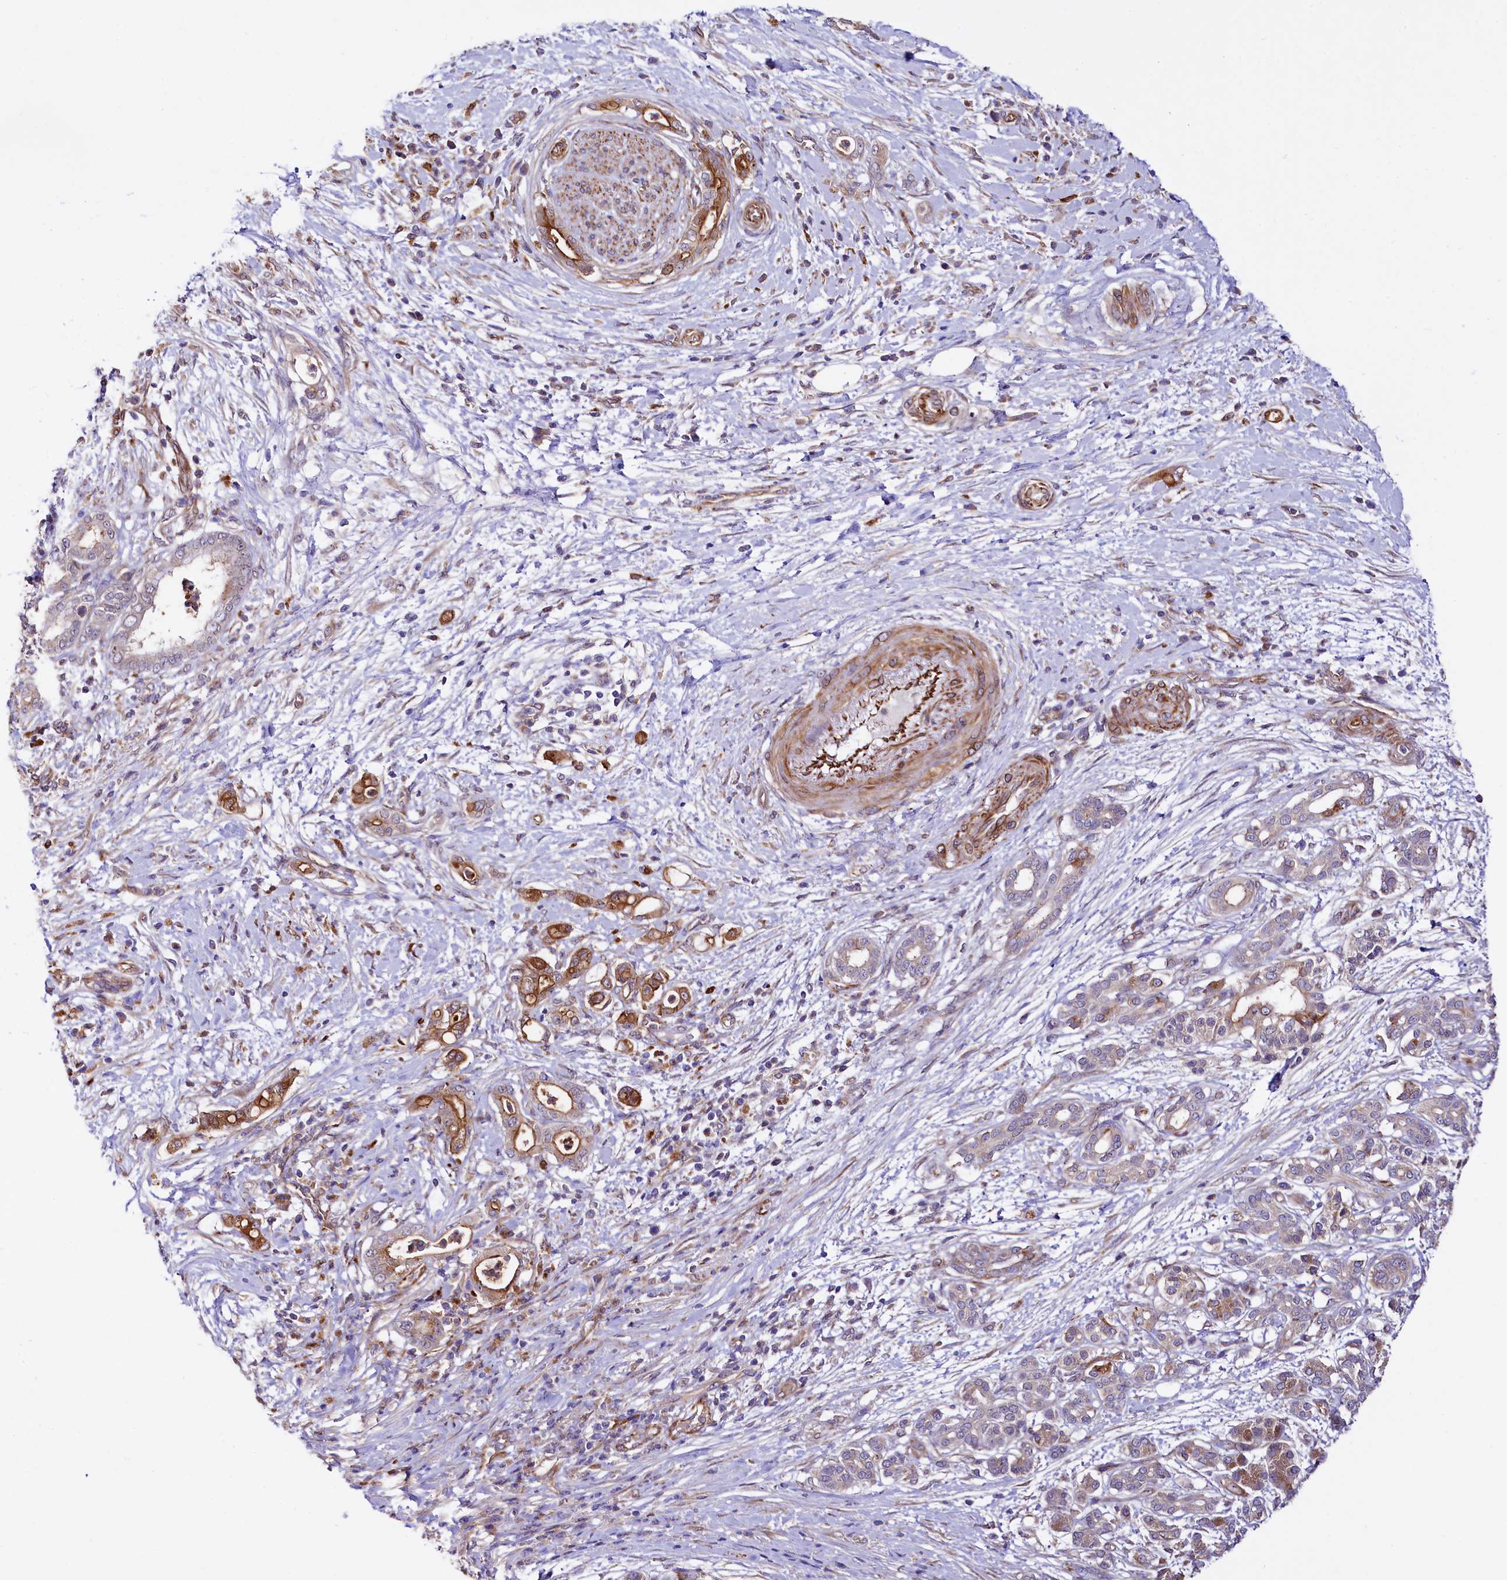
{"staining": {"intensity": "strong", "quantity": "<25%", "location": "cytoplasmic/membranous"}, "tissue": "pancreatic cancer", "cell_type": "Tumor cells", "image_type": "cancer", "snomed": [{"axis": "morphology", "description": "Adenocarcinoma, NOS"}, {"axis": "topography", "description": "Pancreas"}], "caption": "Protein expression analysis of adenocarcinoma (pancreatic) exhibits strong cytoplasmic/membranous positivity in approximately <25% of tumor cells.", "gene": "TTC12", "patient": {"sex": "female", "age": 55}}